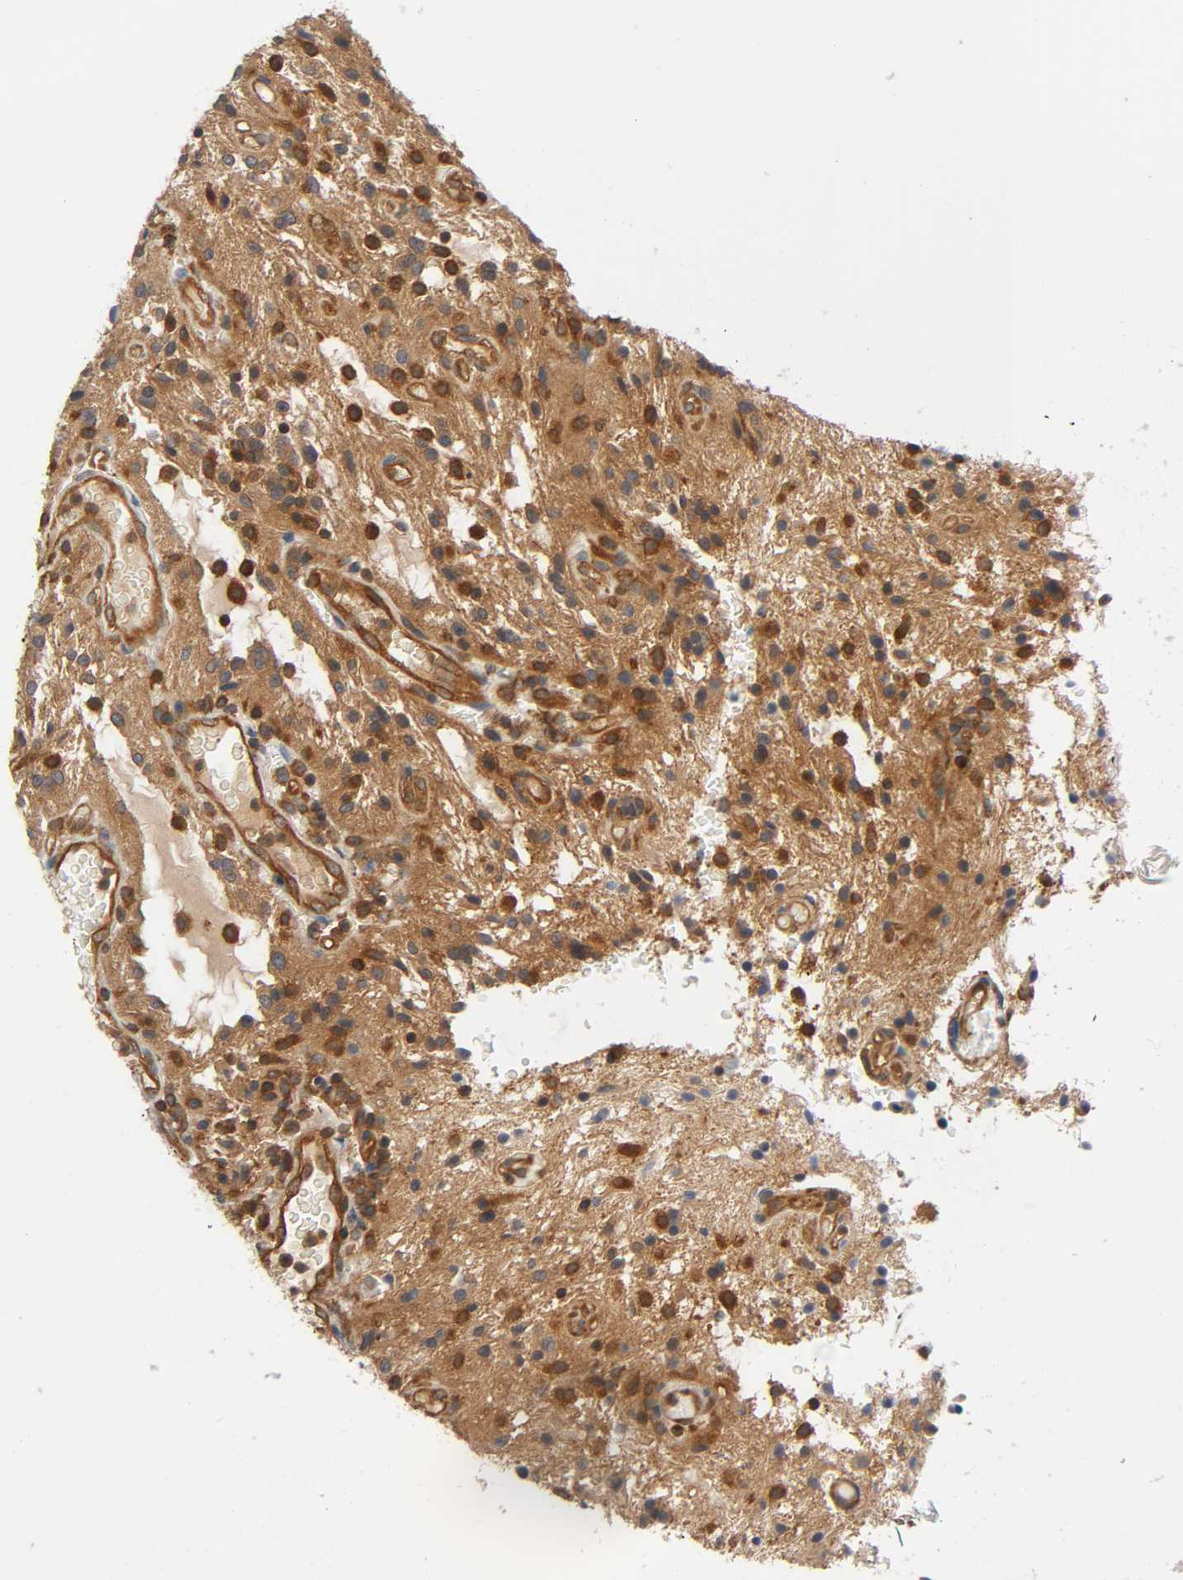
{"staining": {"intensity": "strong", "quantity": ">75%", "location": "cytoplasmic/membranous"}, "tissue": "glioma", "cell_type": "Tumor cells", "image_type": "cancer", "snomed": [{"axis": "morphology", "description": "Glioma, malignant, NOS"}, {"axis": "topography", "description": "Cerebellum"}], "caption": "Immunohistochemical staining of human glioma (malignant) displays strong cytoplasmic/membranous protein positivity in approximately >75% of tumor cells. (brown staining indicates protein expression, while blue staining denotes nuclei).", "gene": "PRKAB1", "patient": {"sex": "female", "age": 10}}